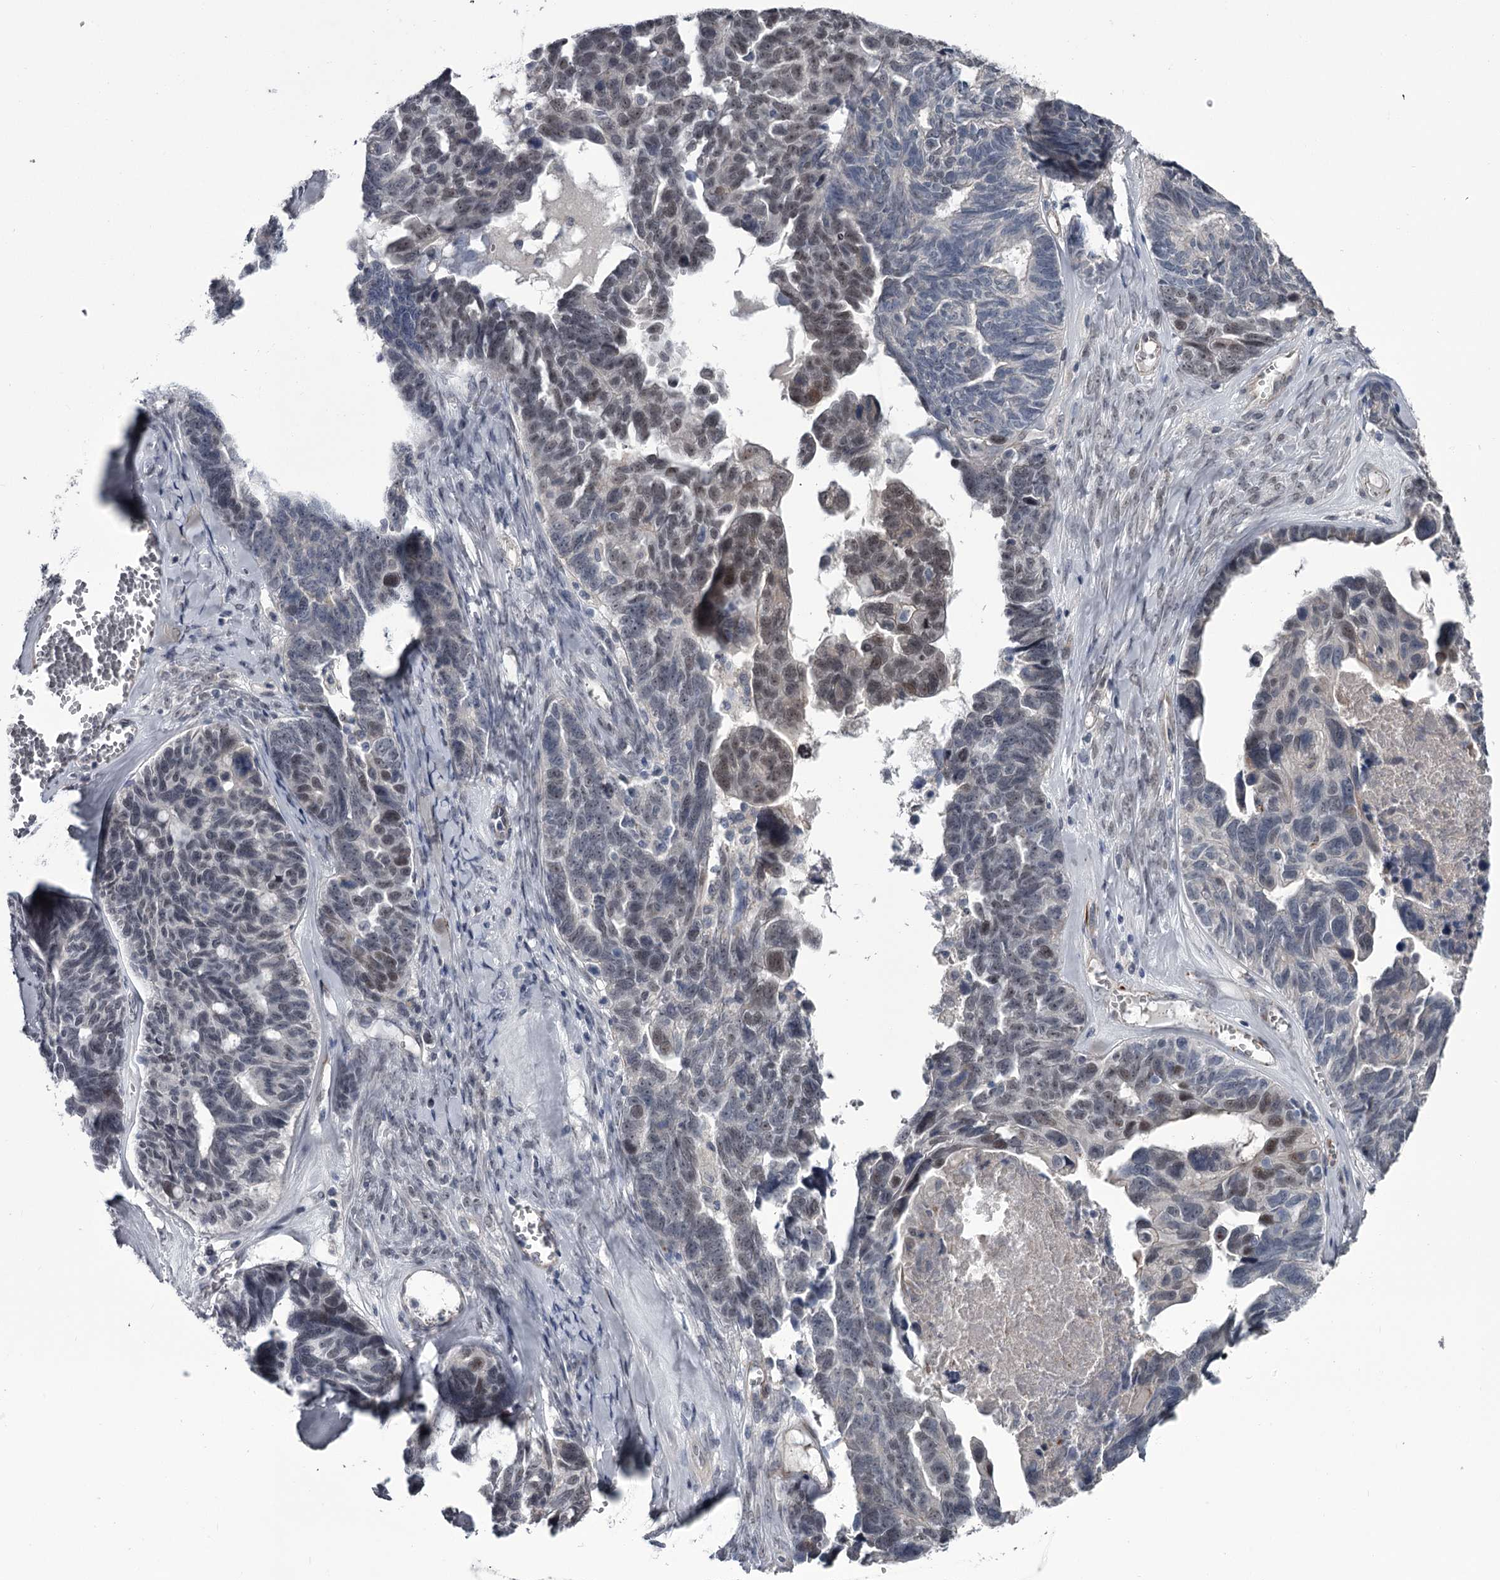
{"staining": {"intensity": "weak", "quantity": "<25%", "location": "nuclear"}, "tissue": "ovarian cancer", "cell_type": "Tumor cells", "image_type": "cancer", "snomed": [{"axis": "morphology", "description": "Cystadenocarcinoma, serous, NOS"}, {"axis": "topography", "description": "Ovary"}], "caption": "Immunohistochemistry (IHC) of ovarian cancer exhibits no expression in tumor cells.", "gene": "PRPF40B", "patient": {"sex": "female", "age": 79}}